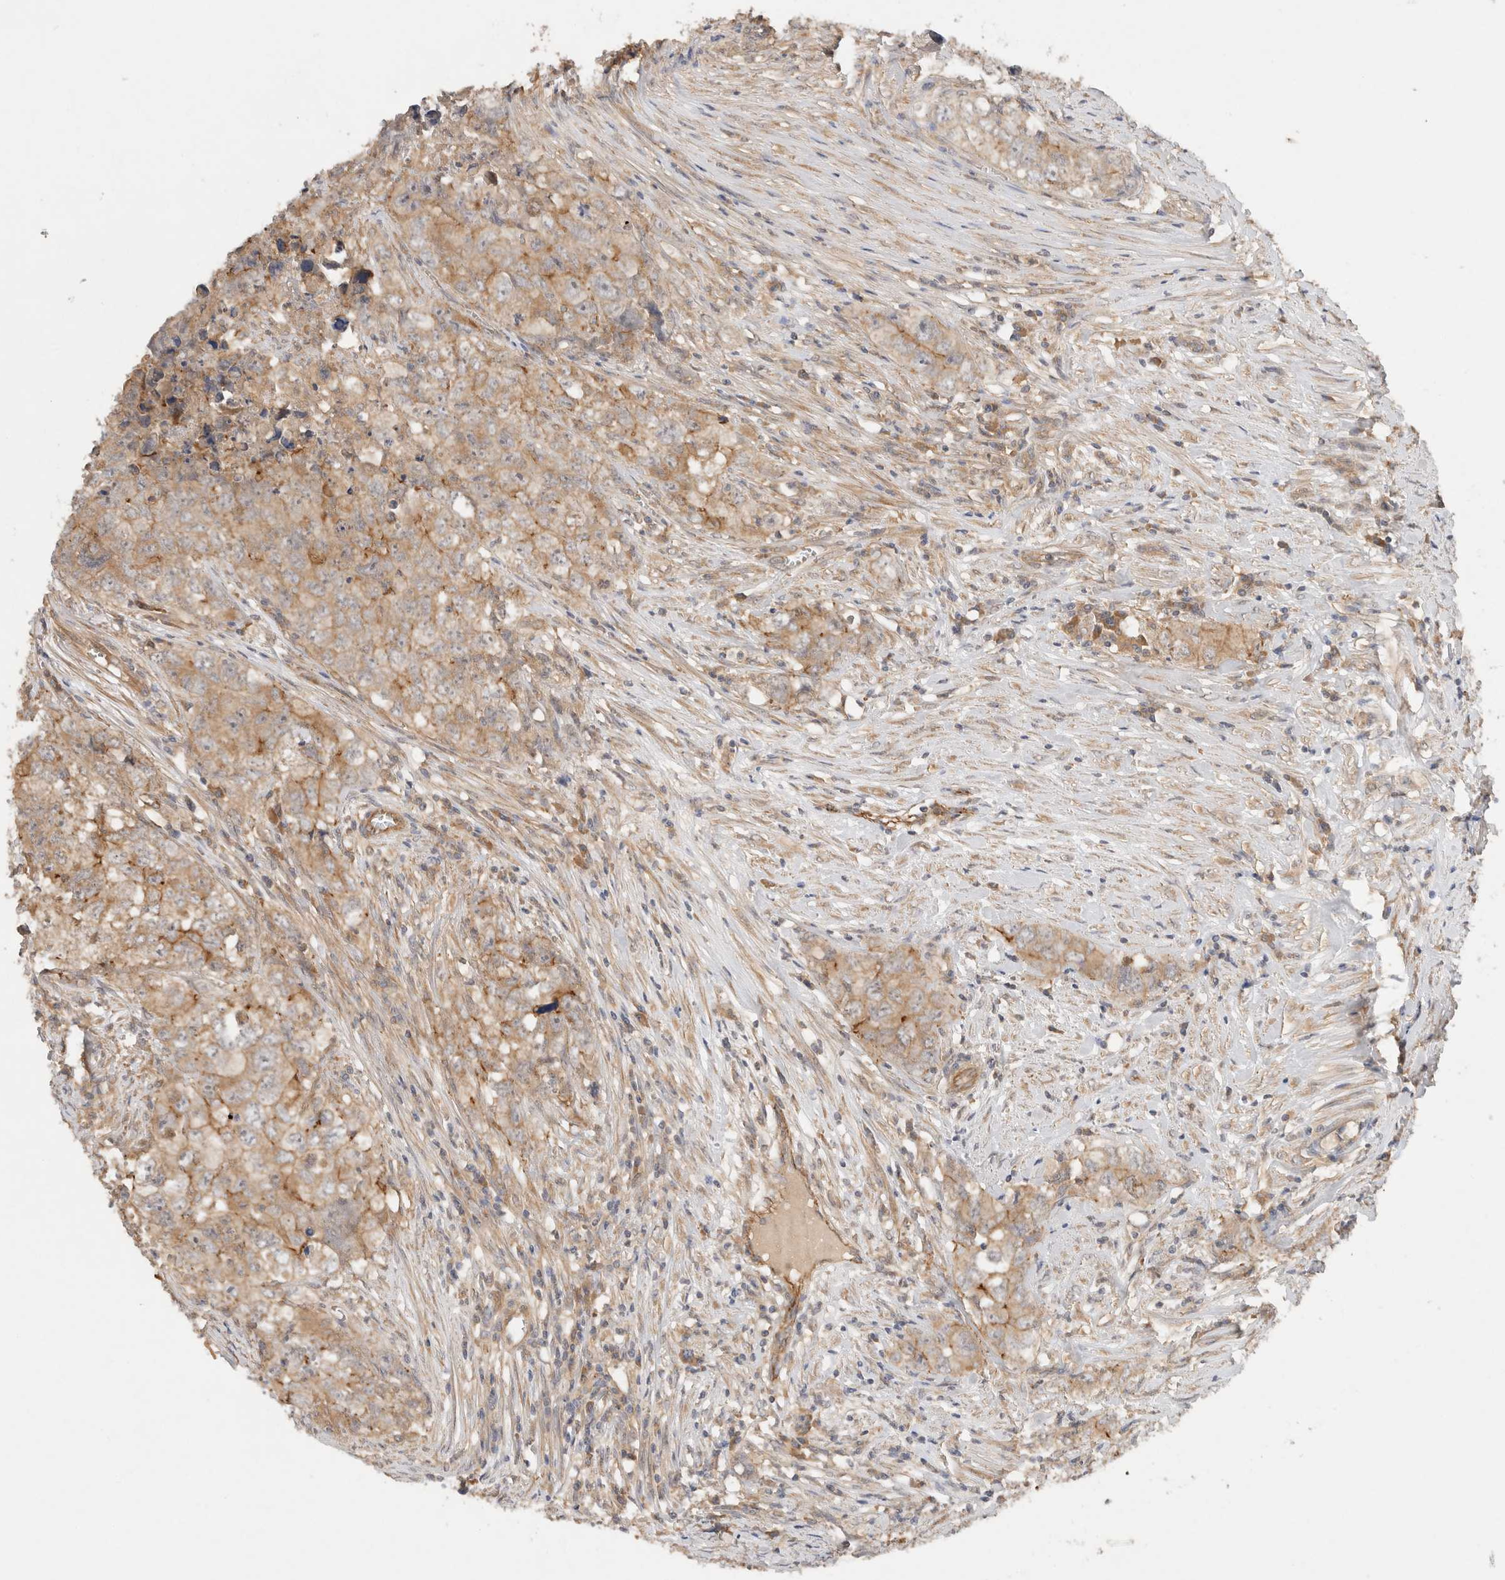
{"staining": {"intensity": "weak", "quantity": ">75%", "location": "cytoplasmic/membranous"}, "tissue": "testis cancer", "cell_type": "Tumor cells", "image_type": "cancer", "snomed": [{"axis": "morphology", "description": "Seminoma, NOS"}, {"axis": "morphology", "description": "Carcinoma, Embryonal, NOS"}, {"axis": "topography", "description": "Testis"}], "caption": "There is low levels of weak cytoplasmic/membranous positivity in tumor cells of testis cancer, as demonstrated by immunohistochemical staining (brown color).", "gene": "SGK3", "patient": {"sex": "male", "age": 43}}